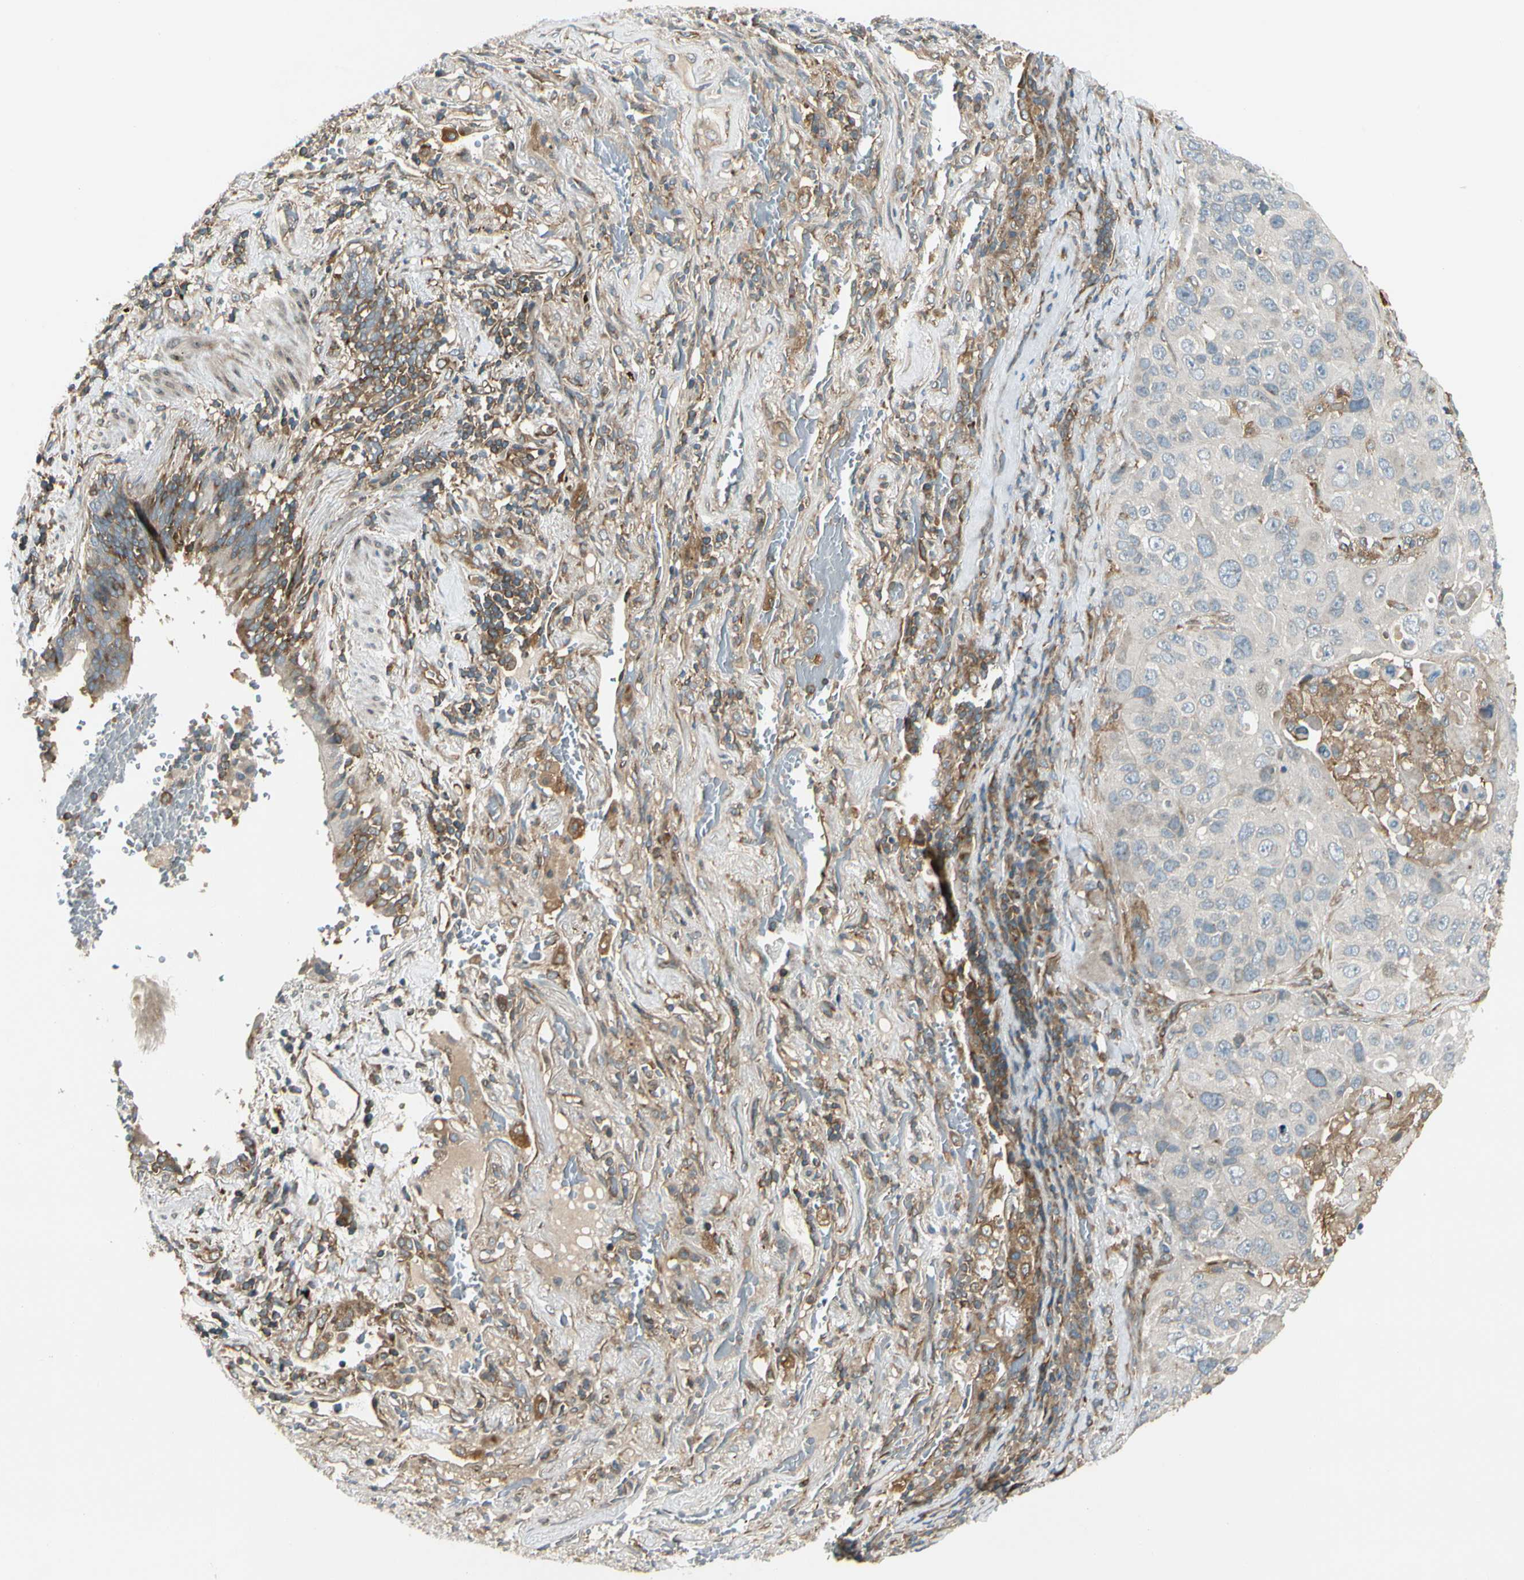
{"staining": {"intensity": "negative", "quantity": "none", "location": "none"}, "tissue": "lung cancer", "cell_type": "Tumor cells", "image_type": "cancer", "snomed": [{"axis": "morphology", "description": "Squamous cell carcinoma, NOS"}, {"axis": "topography", "description": "Lung"}], "caption": "Immunohistochemistry photomicrograph of lung cancer stained for a protein (brown), which demonstrates no expression in tumor cells.", "gene": "TRIO", "patient": {"sex": "male", "age": 57}}